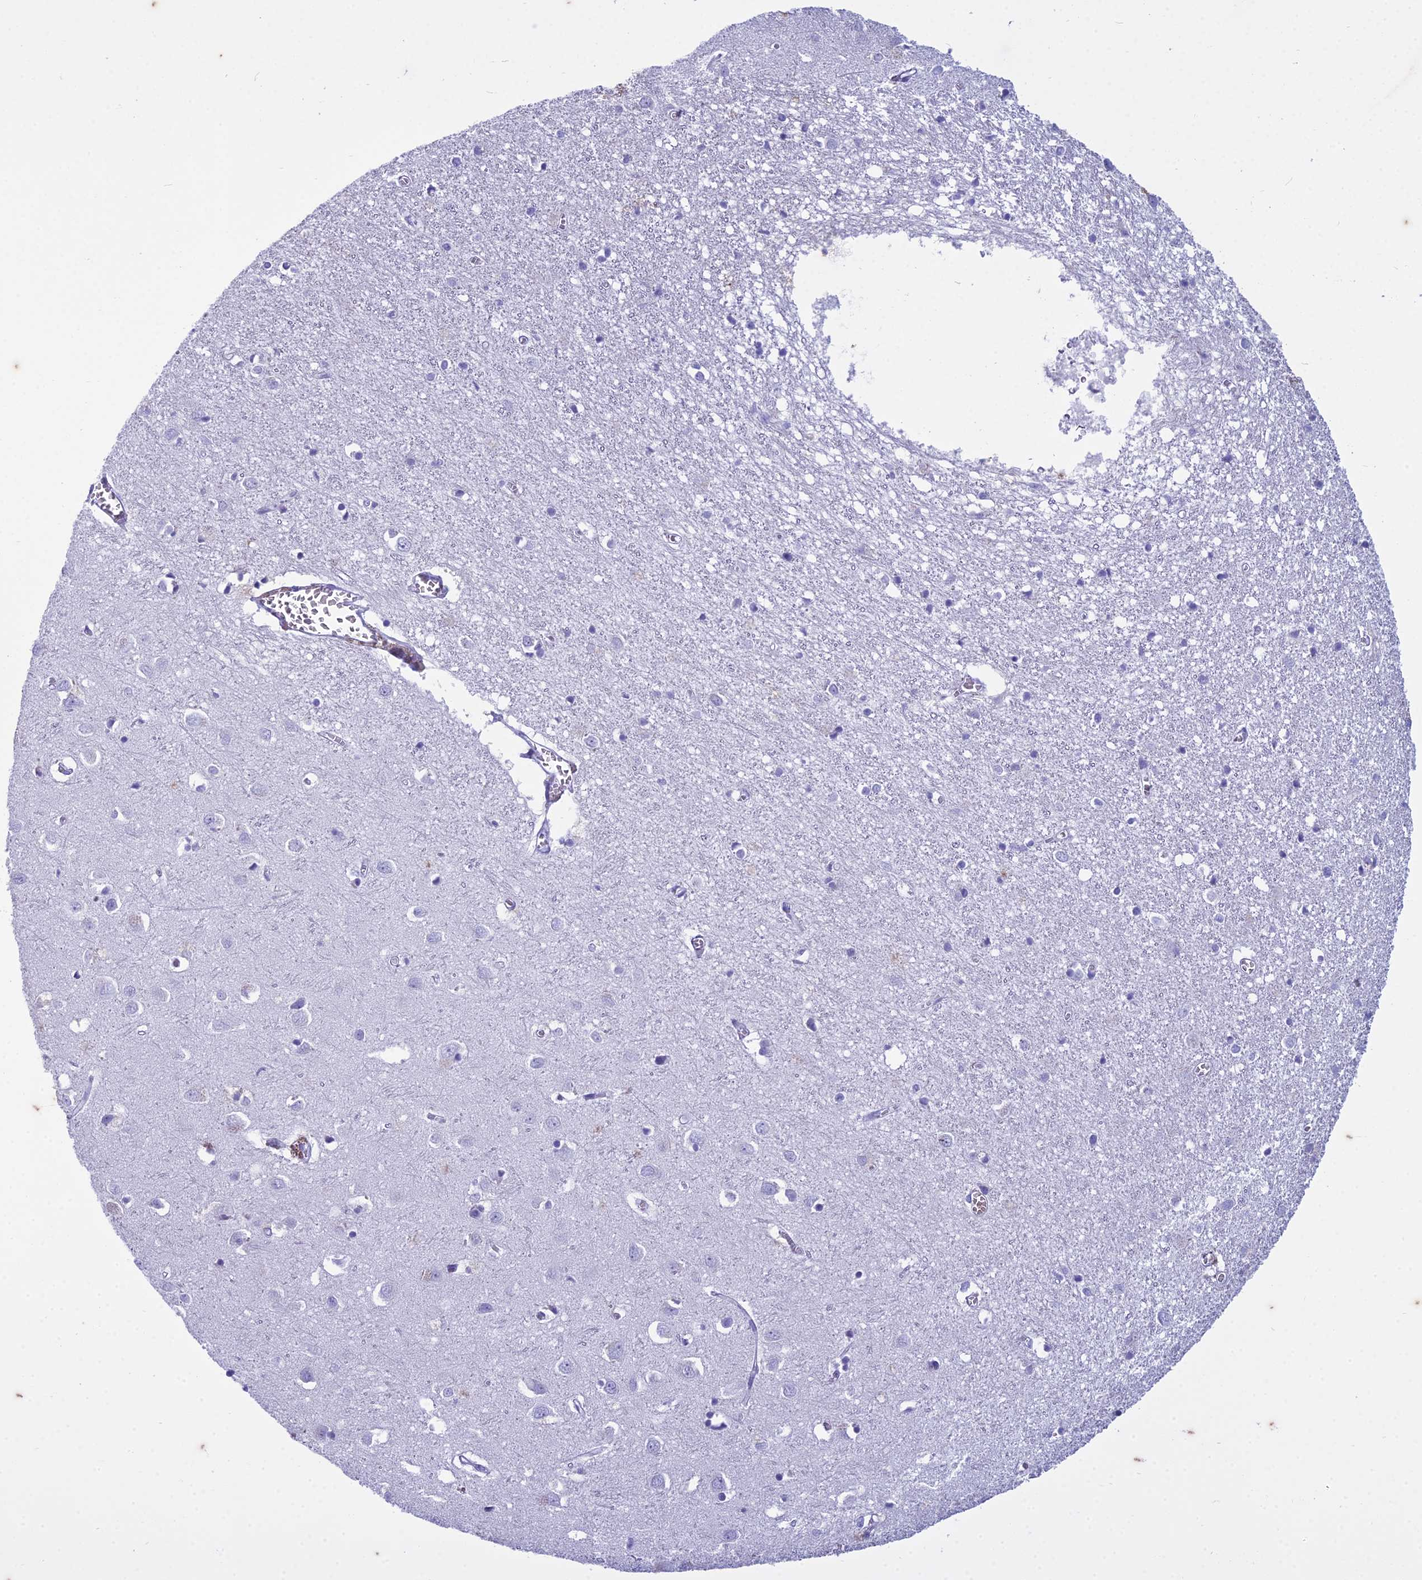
{"staining": {"intensity": "negative", "quantity": "none", "location": "none"}, "tissue": "cerebral cortex", "cell_type": "Endothelial cells", "image_type": "normal", "snomed": [{"axis": "morphology", "description": "Normal tissue, NOS"}, {"axis": "topography", "description": "Cerebral cortex"}], "caption": "The IHC micrograph has no significant expression in endothelial cells of cerebral cortex. The staining is performed using DAB (3,3'-diaminobenzidine) brown chromogen with nuclei counter-stained in using hematoxylin.", "gene": "HMGB4", "patient": {"sex": "female", "age": 64}}